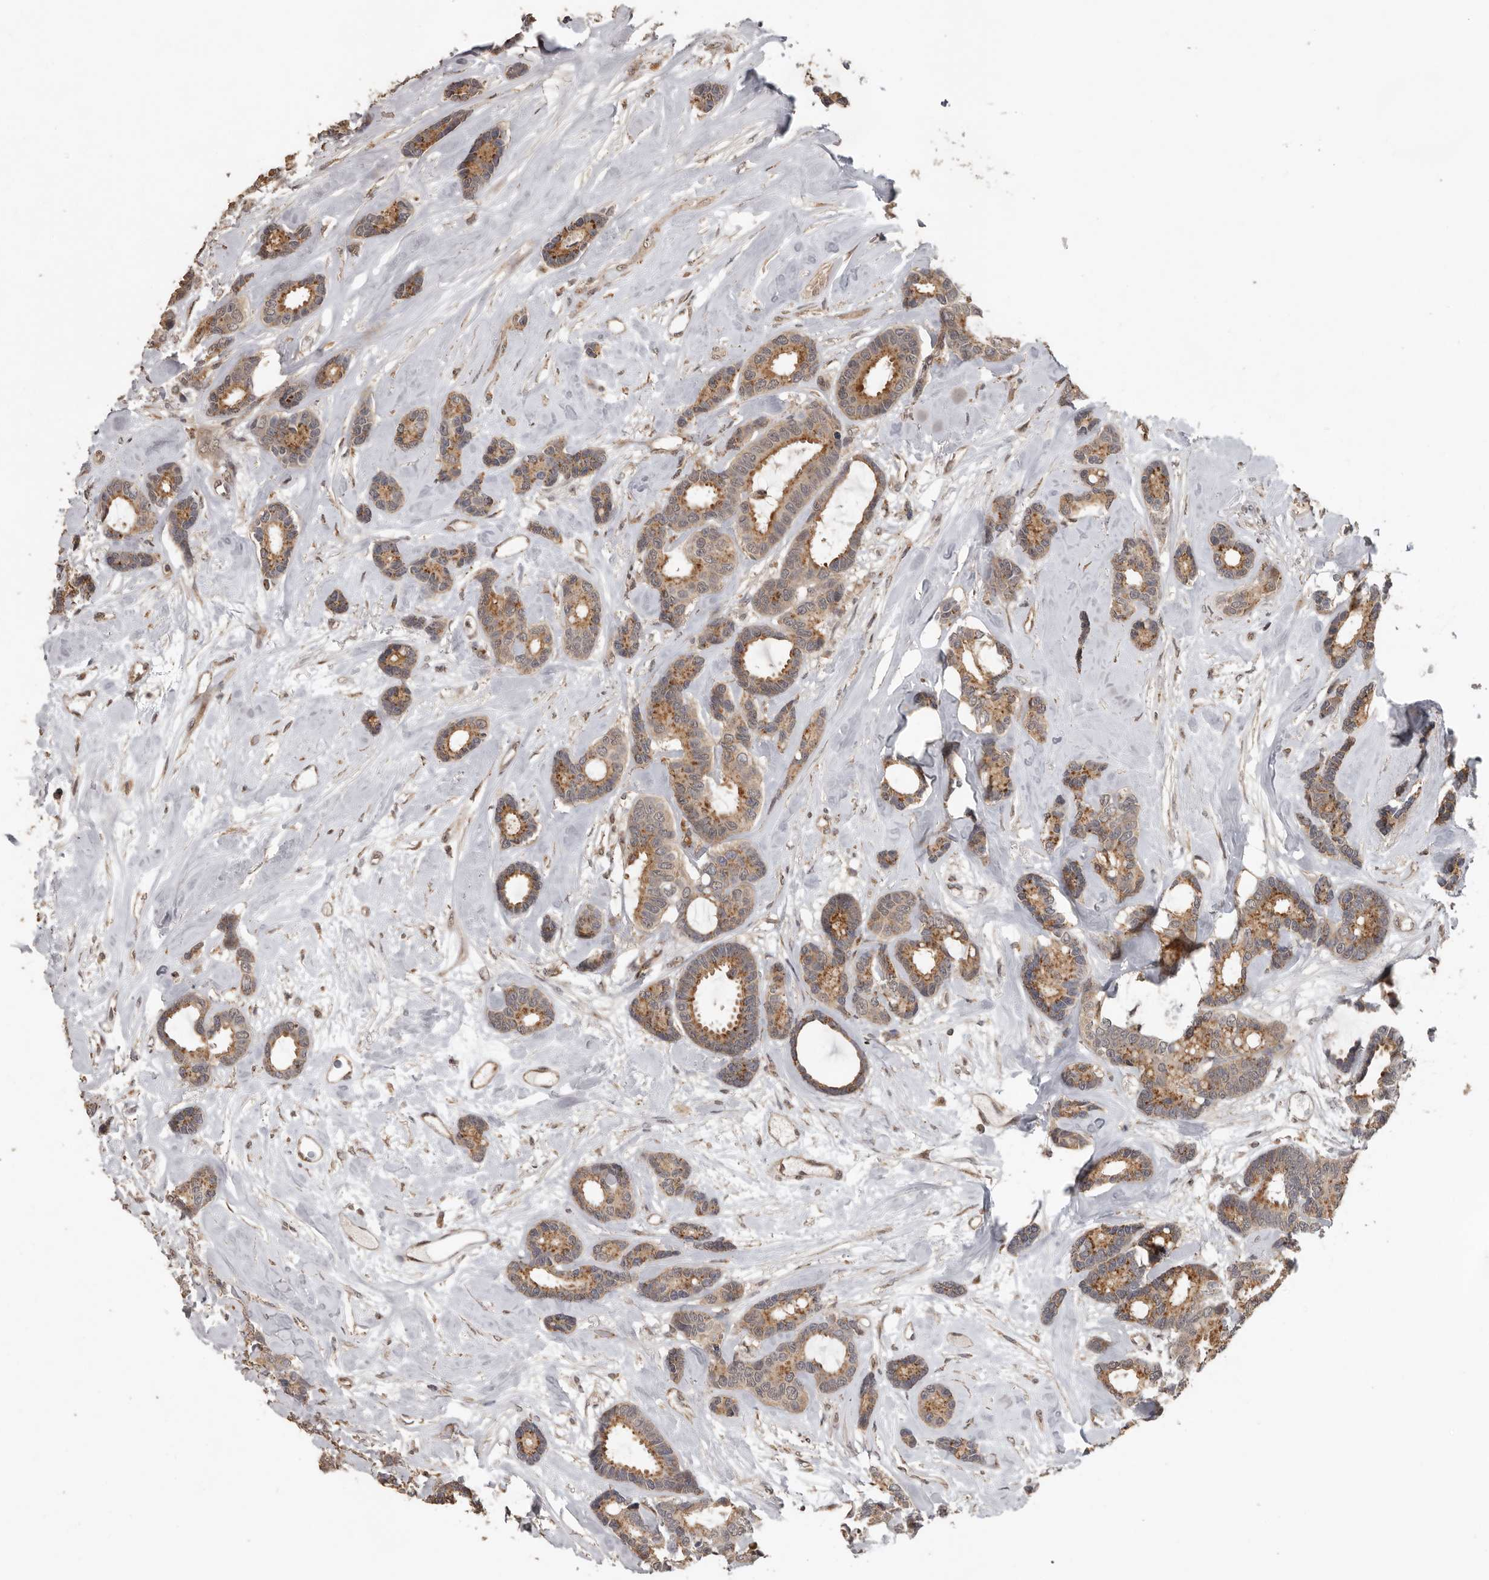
{"staining": {"intensity": "moderate", "quantity": ">75%", "location": "cytoplasmic/membranous"}, "tissue": "breast cancer", "cell_type": "Tumor cells", "image_type": "cancer", "snomed": [{"axis": "morphology", "description": "Duct carcinoma"}, {"axis": "topography", "description": "Breast"}], "caption": "Immunohistochemistry (IHC) staining of breast cancer (infiltrating ductal carcinoma), which exhibits medium levels of moderate cytoplasmic/membranous staining in about >75% of tumor cells indicating moderate cytoplasmic/membranous protein positivity. The staining was performed using DAB (brown) for protein detection and nuclei were counterstained in hematoxylin (blue).", "gene": "CEP350", "patient": {"sex": "female", "age": 87}}